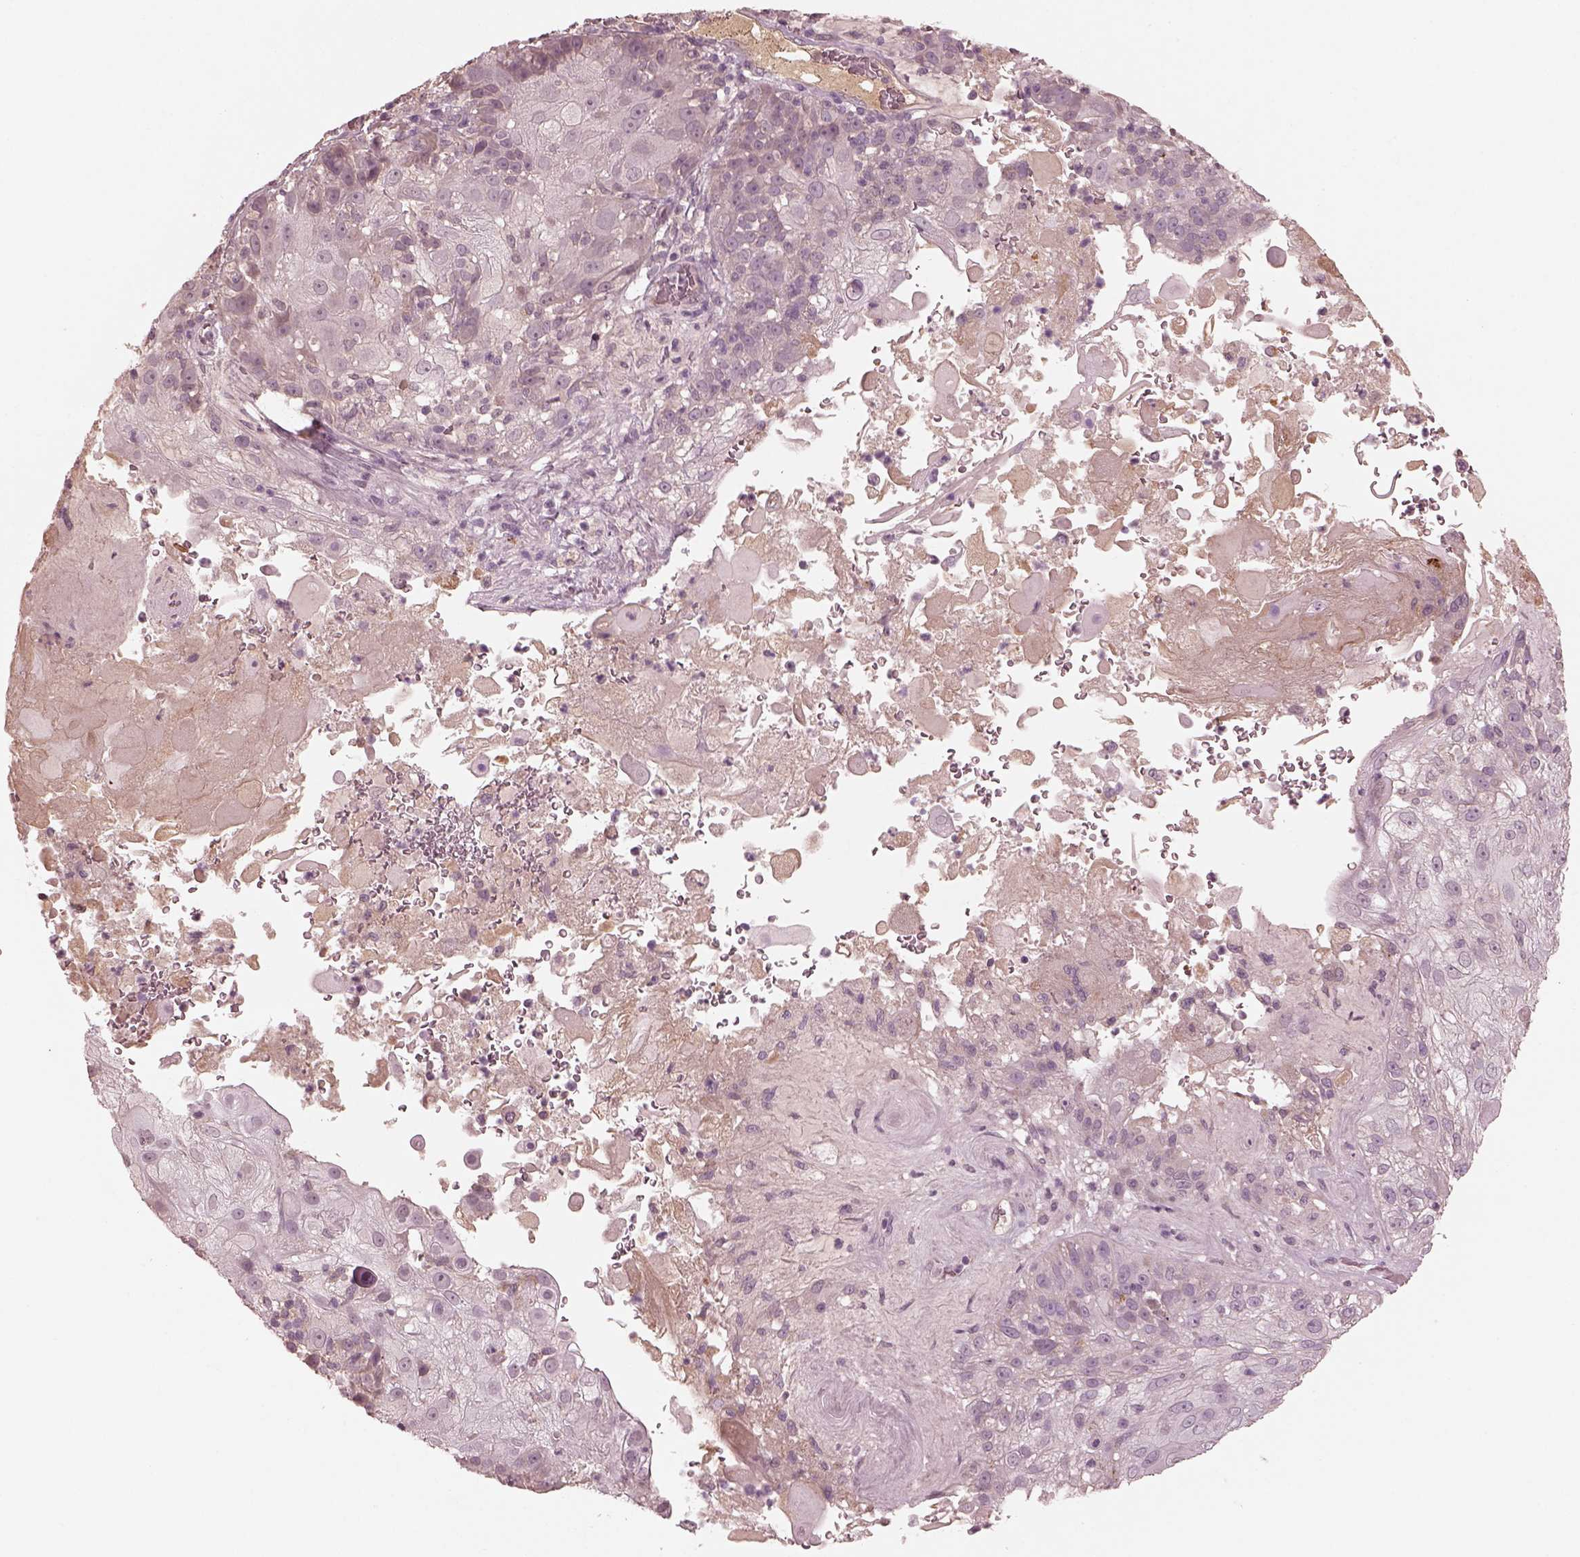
{"staining": {"intensity": "negative", "quantity": "none", "location": "none"}, "tissue": "skin cancer", "cell_type": "Tumor cells", "image_type": "cancer", "snomed": [{"axis": "morphology", "description": "Normal tissue, NOS"}, {"axis": "morphology", "description": "Squamous cell carcinoma, NOS"}, {"axis": "topography", "description": "Skin"}], "caption": "Tumor cells are negative for protein expression in human squamous cell carcinoma (skin).", "gene": "VWA5B1", "patient": {"sex": "female", "age": 83}}